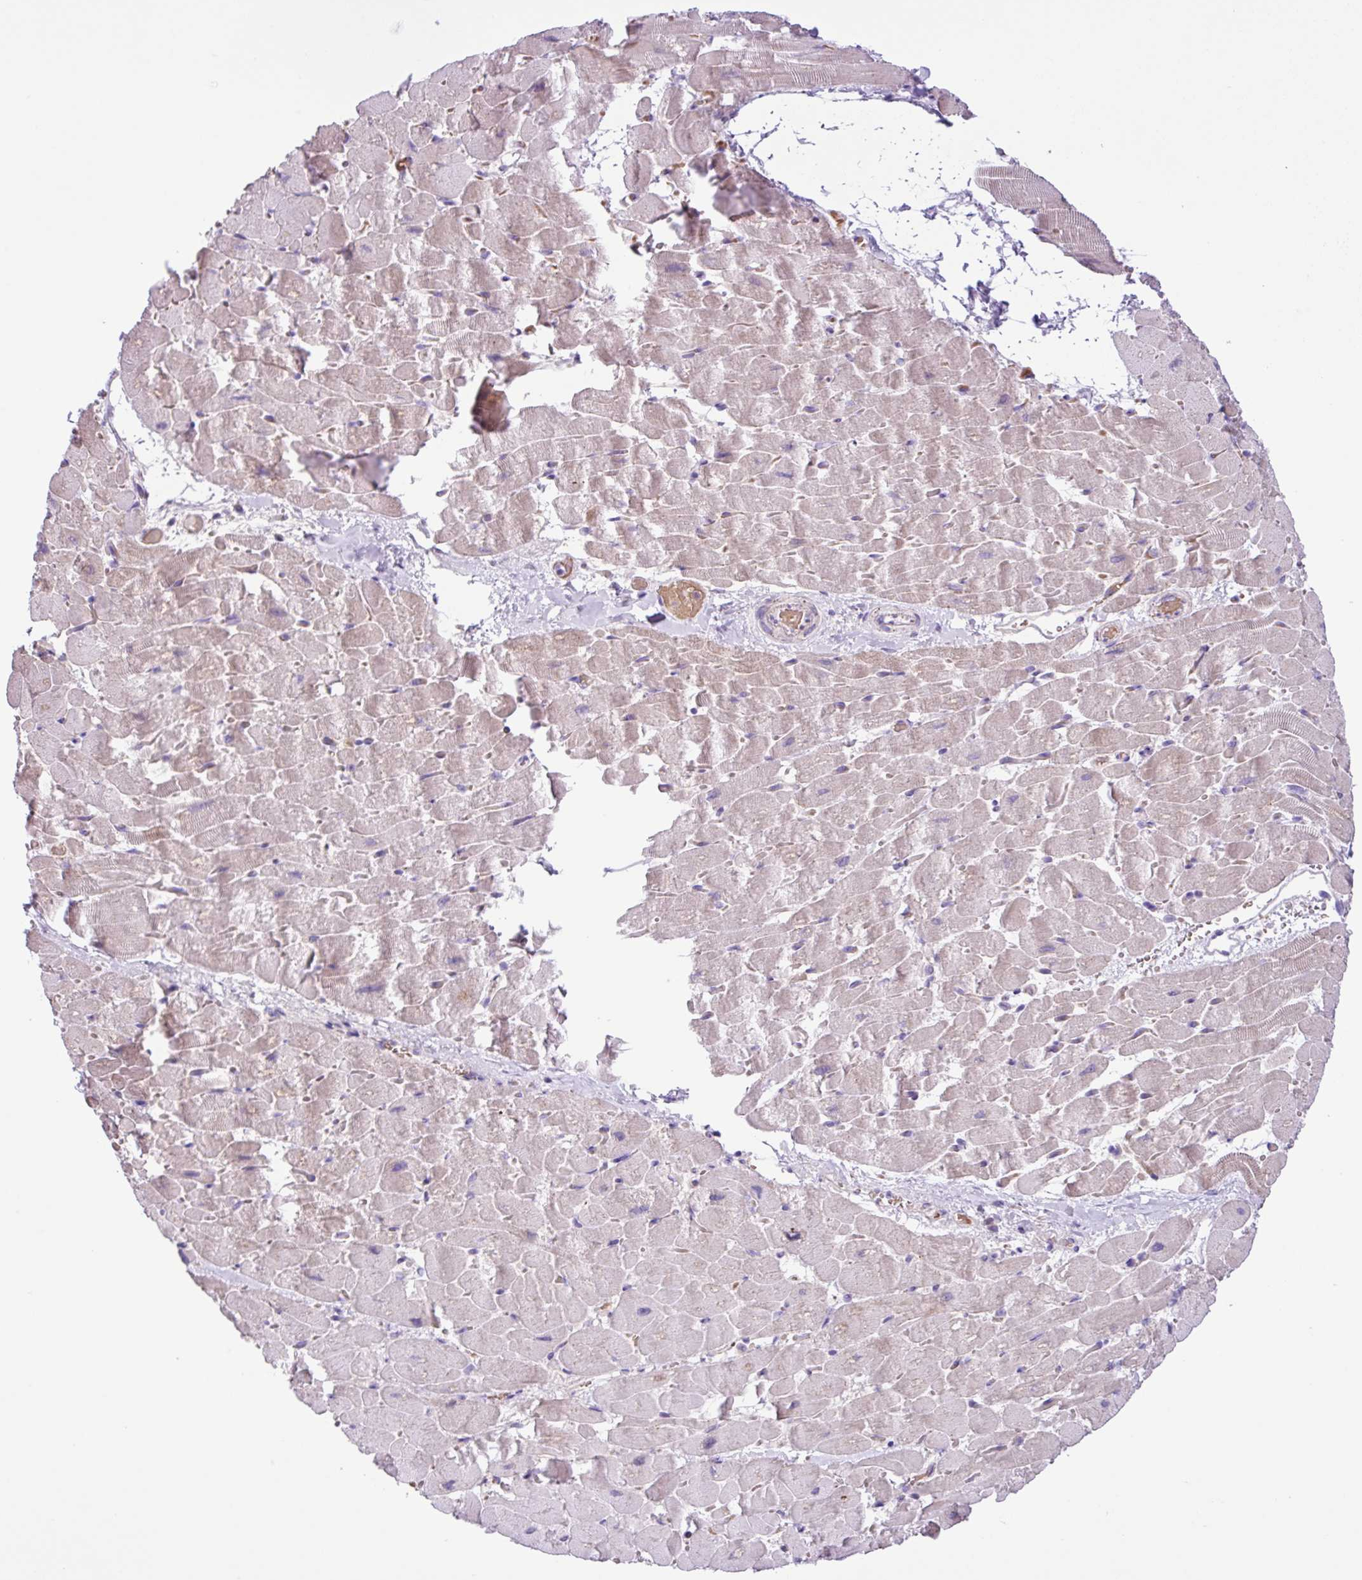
{"staining": {"intensity": "weak", "quantity": "<25%", "location": "cytoplasmic/membranous"}, "tissue": "heart muscle", "cell_type": "Cardiomyocytes", "image_type": "normal", "snomed": [{"axis": "morphology", "description": "Normal tissue, NOS"}, {"axis": "topography", "description": "Heart"}], "caption": "An IHC photomicrograph of unremarkable heart muscle is shown. There is no staining in cardiomyocytes of heart muscle.", "gene": "TONSL", "patient": {"sex": "male", "age": 37}}